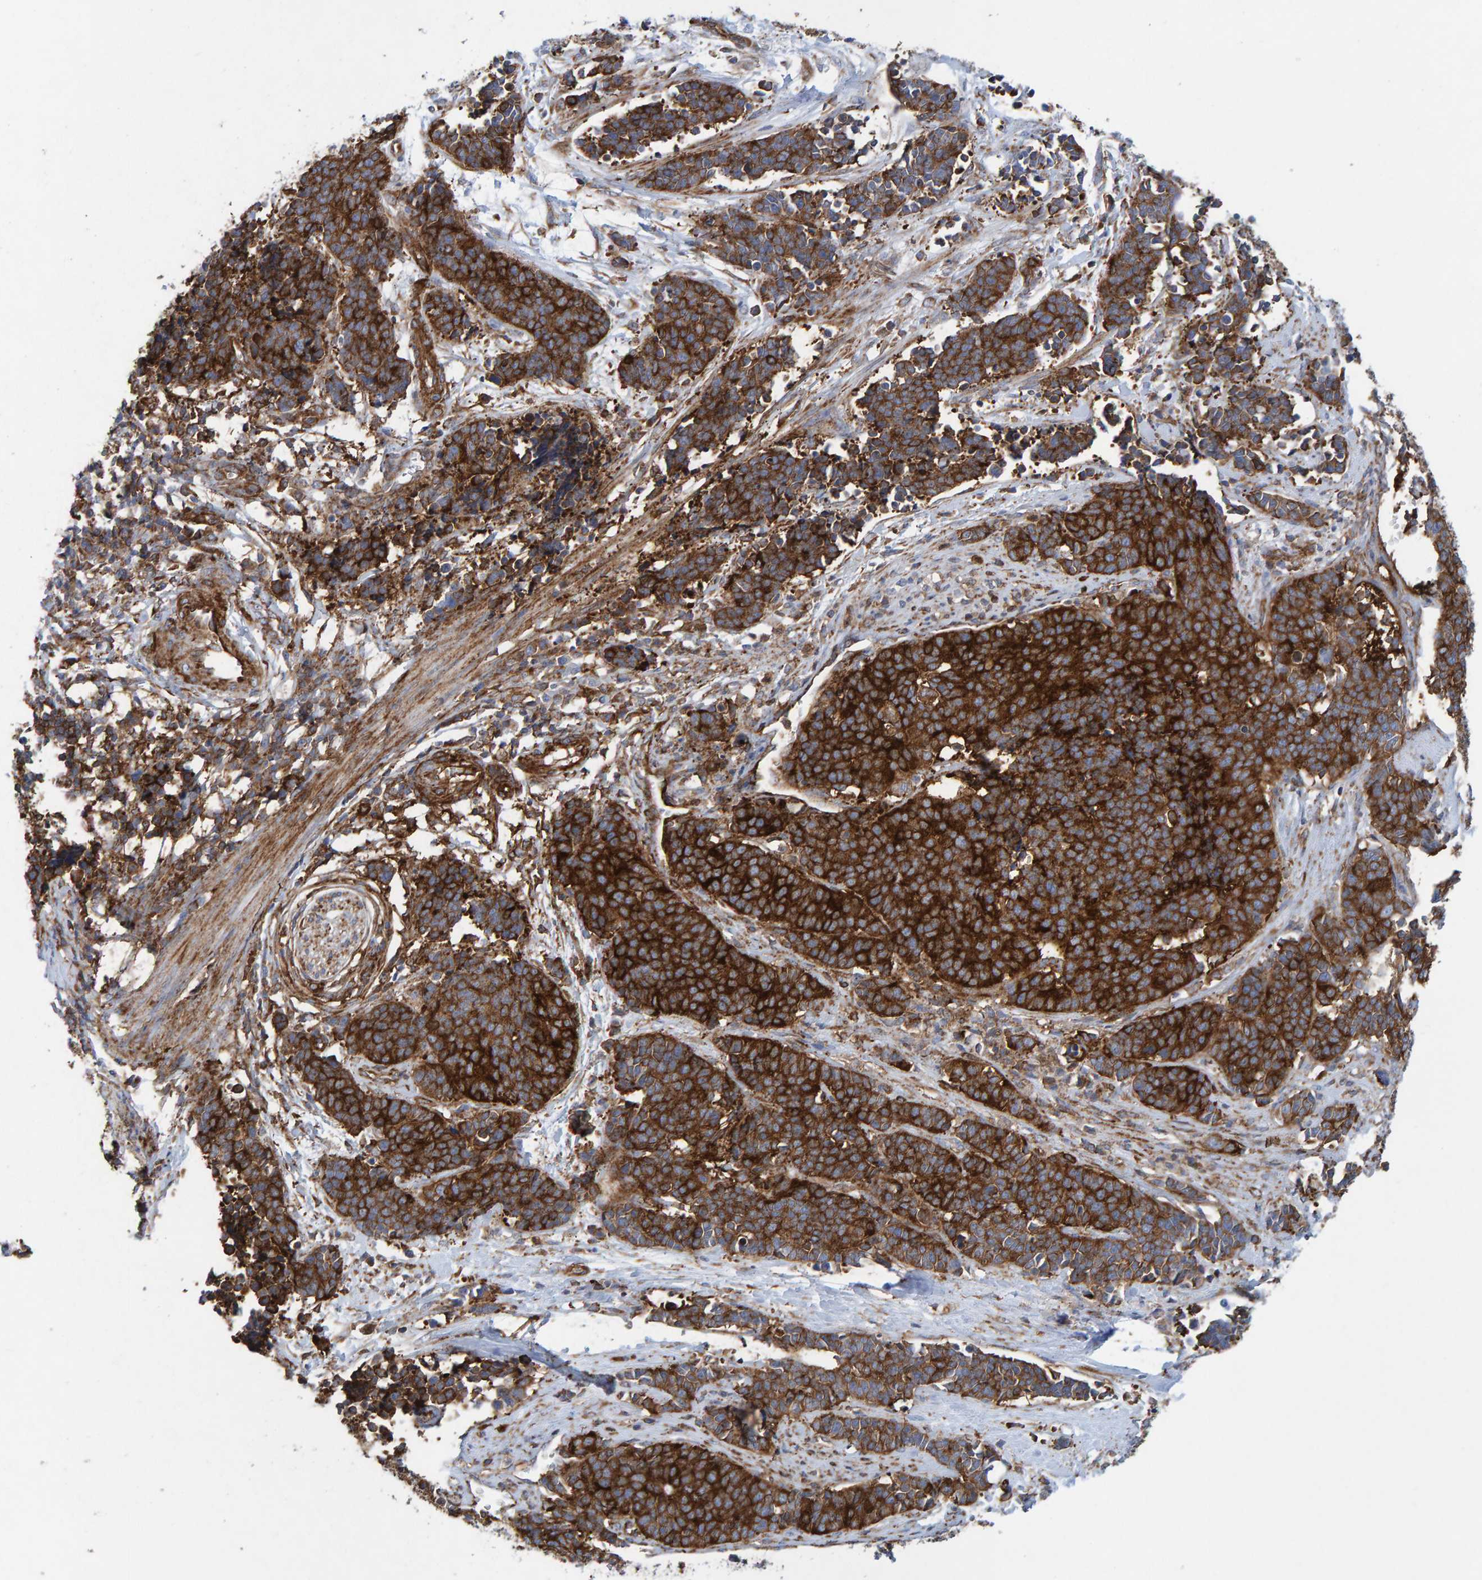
{"staining": {"intensity": "strong", "quantity": ">75%", "location": "cytoplasmic/membranous"}, "tissue": "cervical cancer", "cell_type": "Tumor cells", "image_type": "cancer", "snomed": [{"axis": "morphology", "description": "Squamous cell carcinoma, NOS"}, {"axis": "topography", "description": "Cervix"}], "caption": "This histopathology image reveals IHC staining of human cervical squamous cell carcinoma, with high strong cytoplasmic/membranous positivity in about >75% of tumor cells.", "gene": "MVP", "patient": {"sex": "female", "age": 35}}